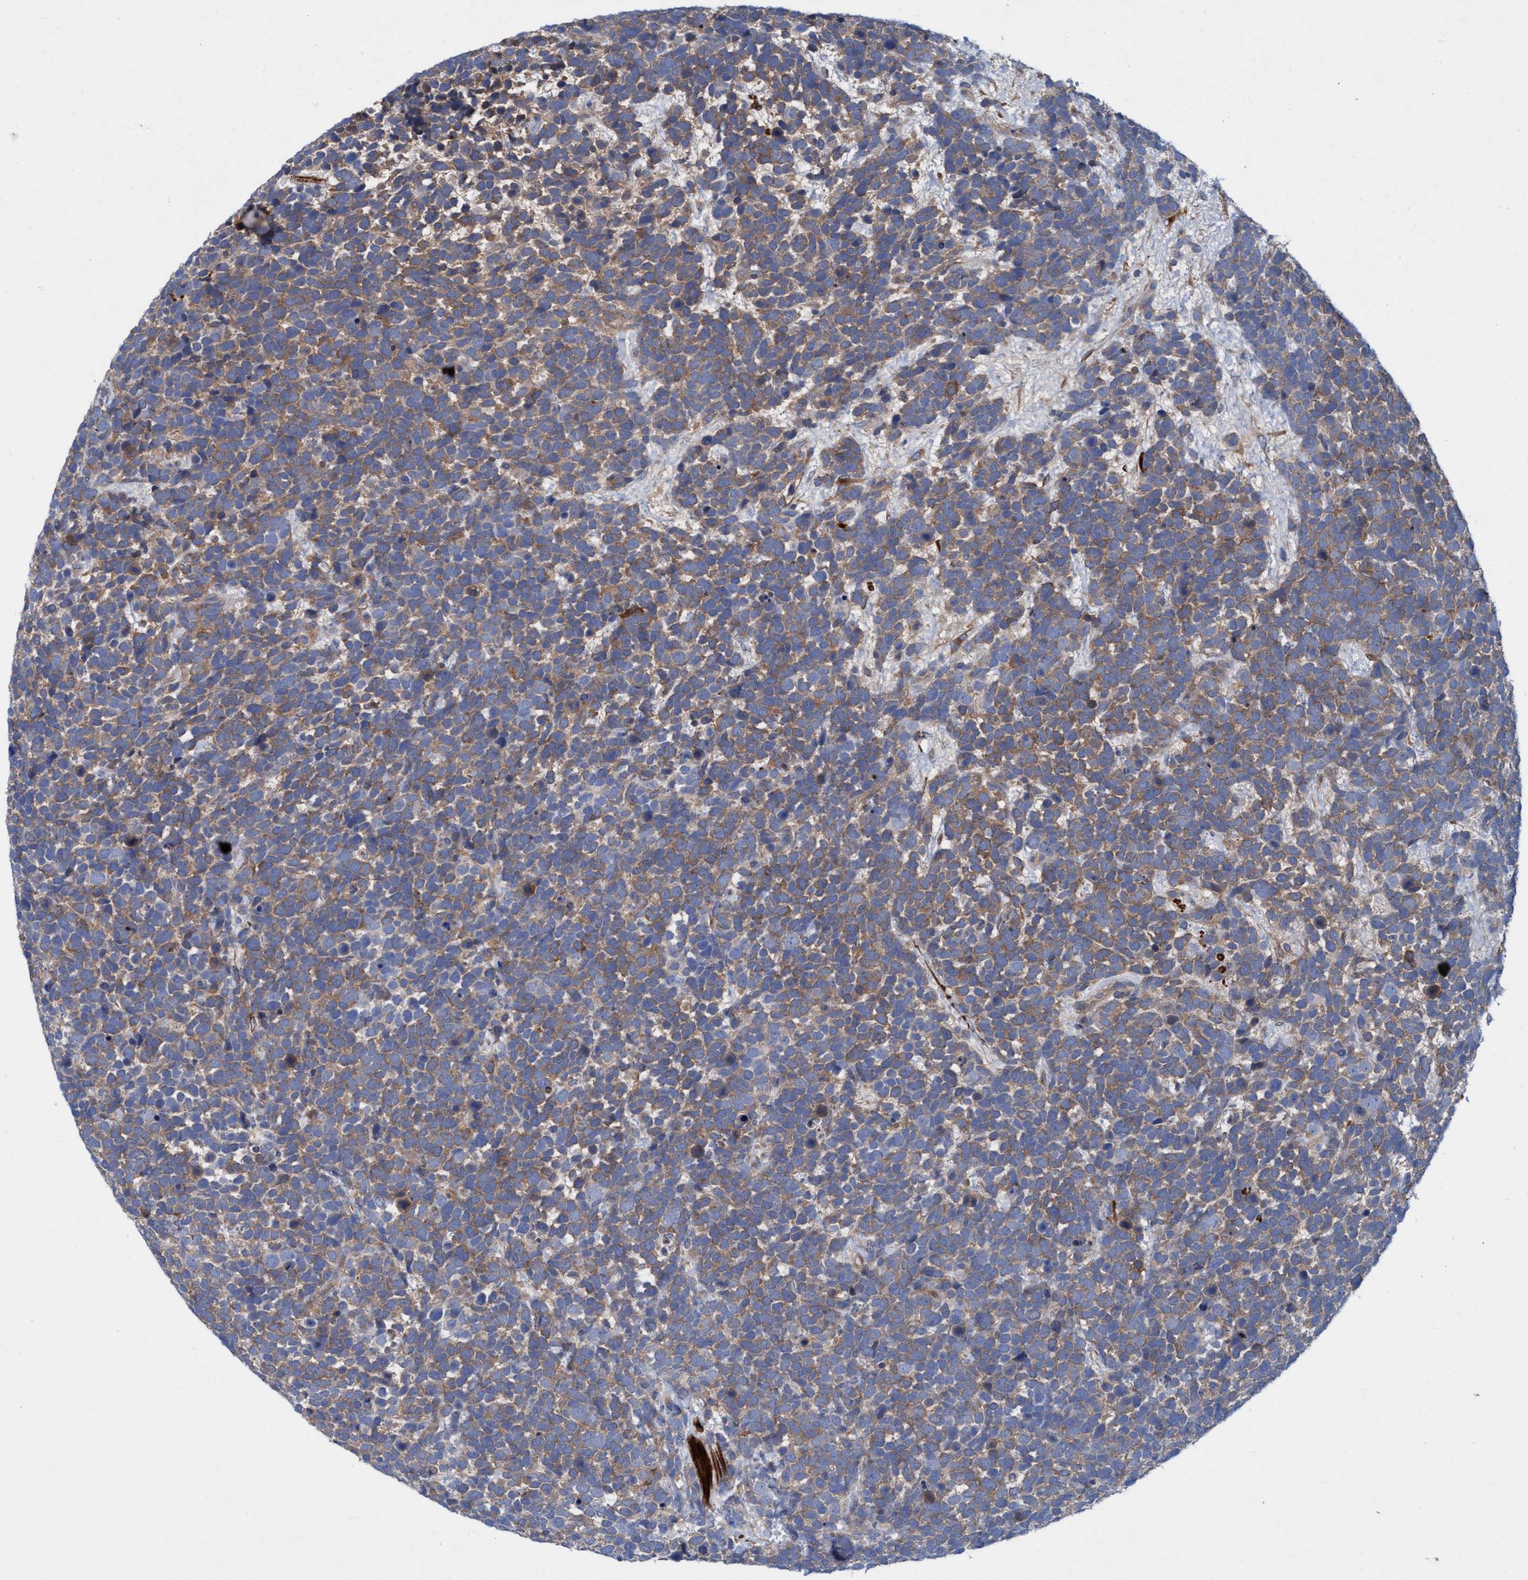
{"staining": {"intensity": "moderate", "quantity": ">75%", "location": "cytoplasmic/membranous"}, "tissue": "urothelial cancer", "cell_type": "Tumor cells", "image_type": "cancer", "snomed": [{"axis": "morphology", "description": "Urothelial carcinoma, High grade"}, {"axis": "topography", "description": "Urinary bladder"}], "caption": "Tumor cells demonstrate medium levels of moderate cytoplasmic/membranous positivity in approximately >75% of cells in human urothelial carcinoma (high-grade). (DAB (3,3'-diaminobenzidine) IHC with brightfield microscopy, high magnification).", "gene": "GULP1", "patient": {"sex": "female", "age": 82}}